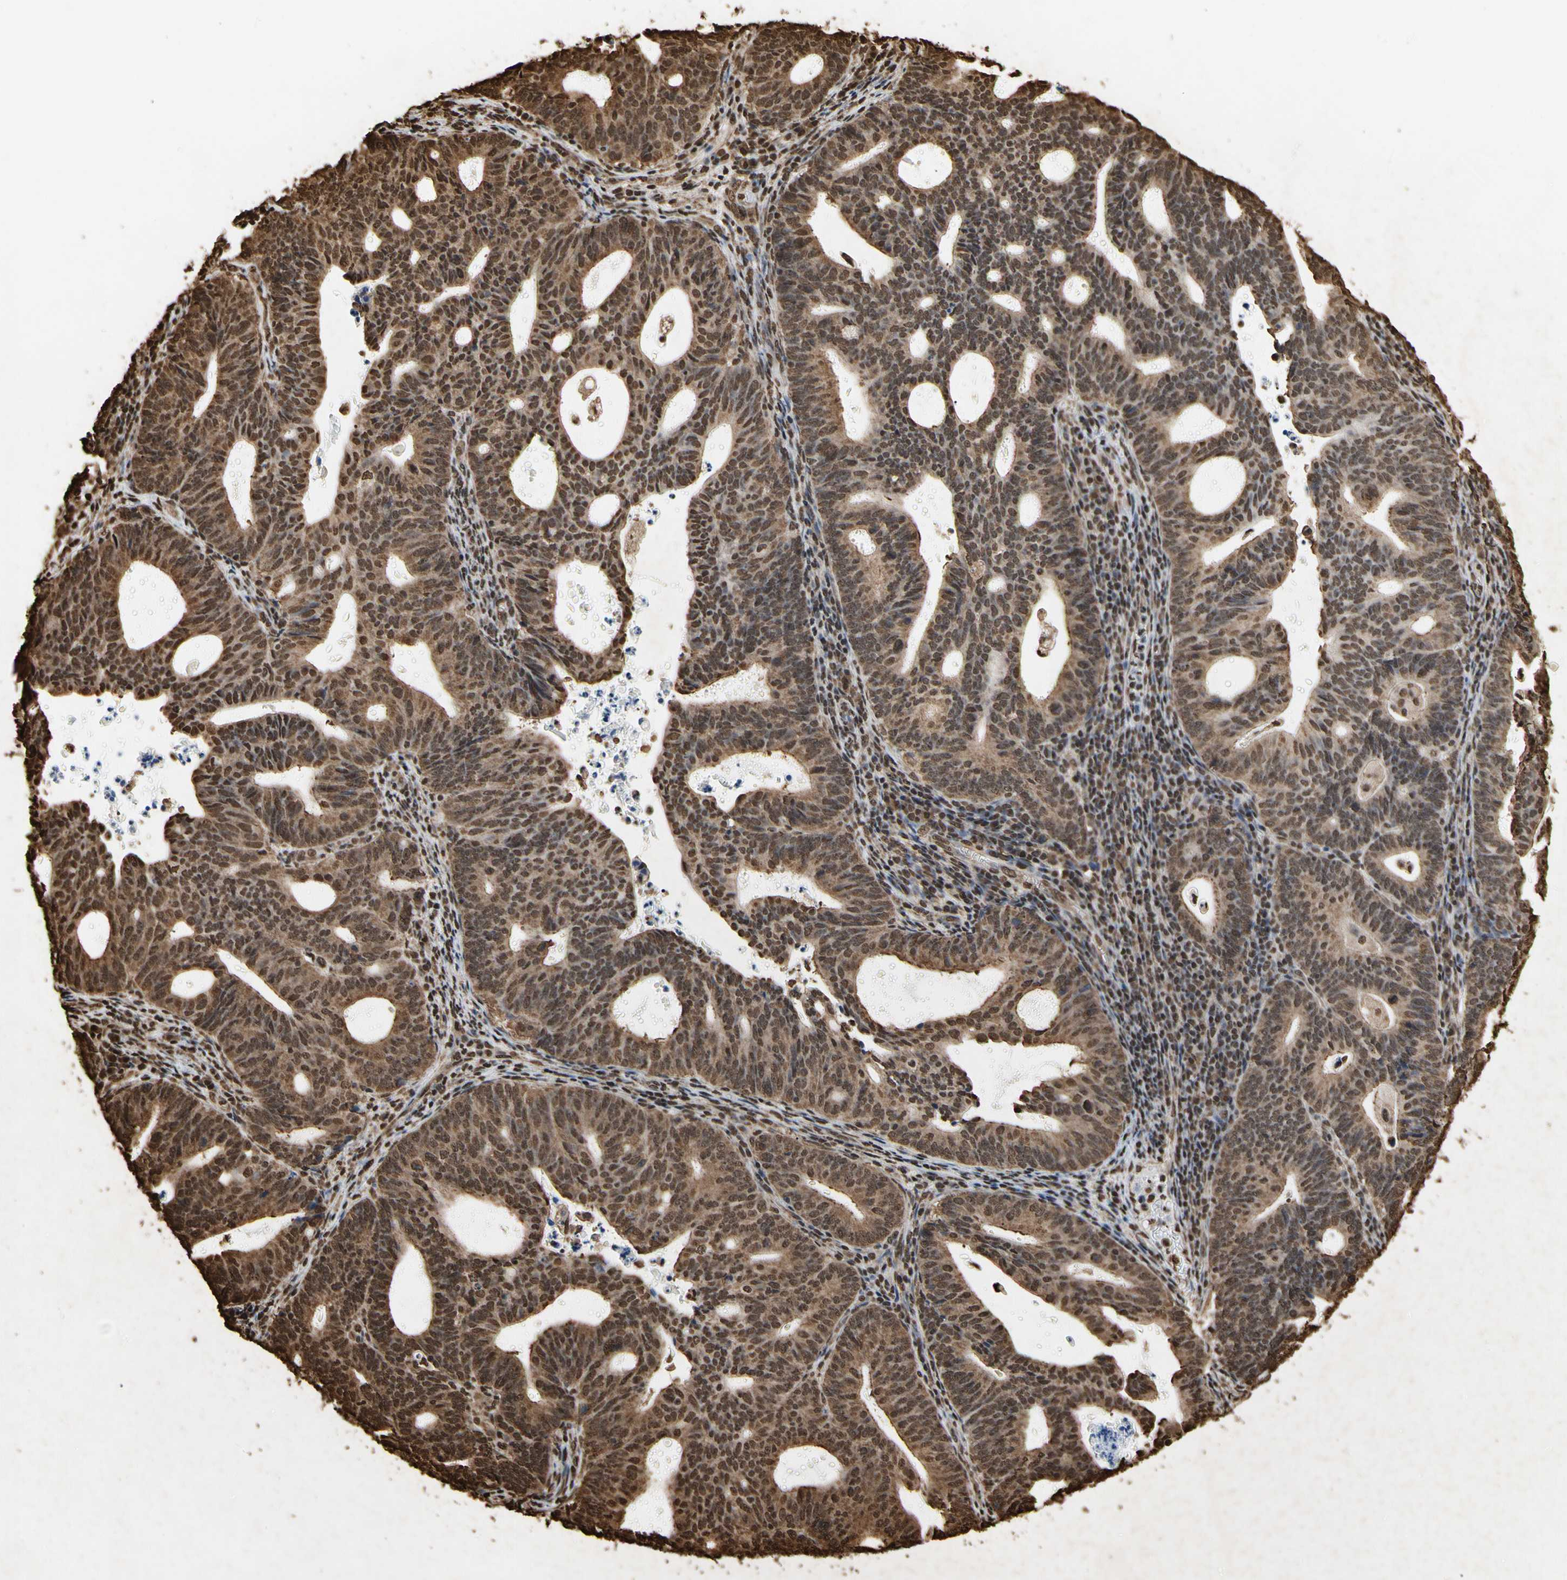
{"staining": {"intensity": "strong", "quantity": ">75%", "location": "cytoplasmic/membranous,nuclear"}, "tissue": "endometrial cancer", "cell_type": "Tumor cells", "image_type": "cancer", "snomed": [{"axis": "morphology", "description": "Adenocarcinoma, NOS"}, {"axis": "topography", "description": "Uterus"}], "caption": "High-magnification brightfield microscopy of endometrial cancer stained with DAB (brown) and counterstained with hematoxylin (blue). tumor cells exhibit strong cytoplasmic/membranous and nuclear staining is present in about>75% of cells. (IHC, brightfield microscopy, high magnification).", "gene": "HNRNPK", "patient": {"sex": "female", "age": 83}}